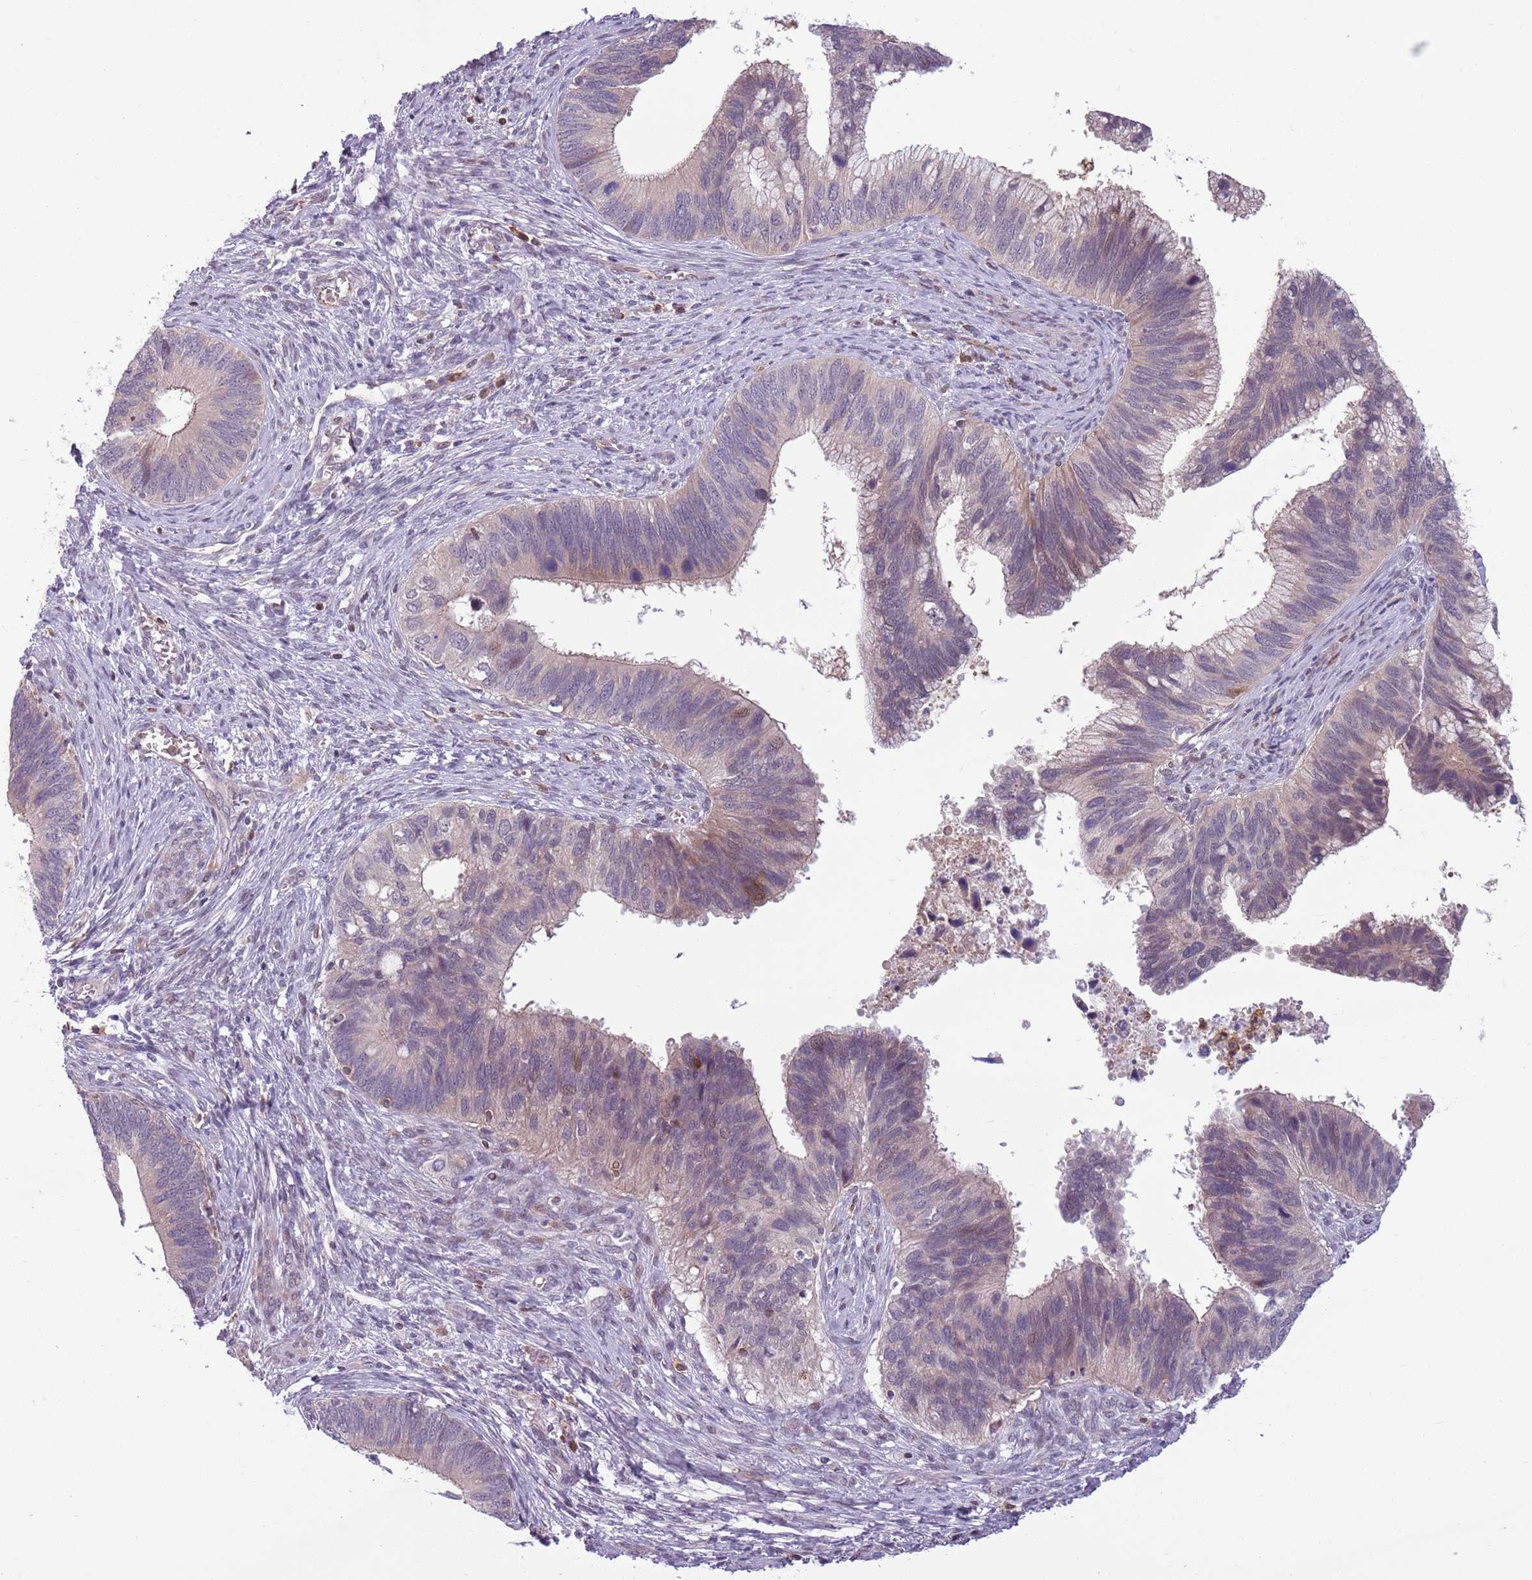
{"staining": {"intensity": "weak", "quantity": "<25%", "location": "nuclear"}, "tissue": "cervical cancer", "cell_type": "Tumor cells", "image_type": "cancer", "snomed": [{"axis": "morphology", "description": "Adenocarcinoma, NOS"}, {"axis": "topography", "description": "Cervix"}], "caption": "Cervical cancer (adenocarcinoma) was stained to show a protein in brown. There is no significant staining in tumor cells. (IHC, brightfield microscopy, high magnification).", "gene": "JAML", "patient": {"sex": "female", "age": 42}}